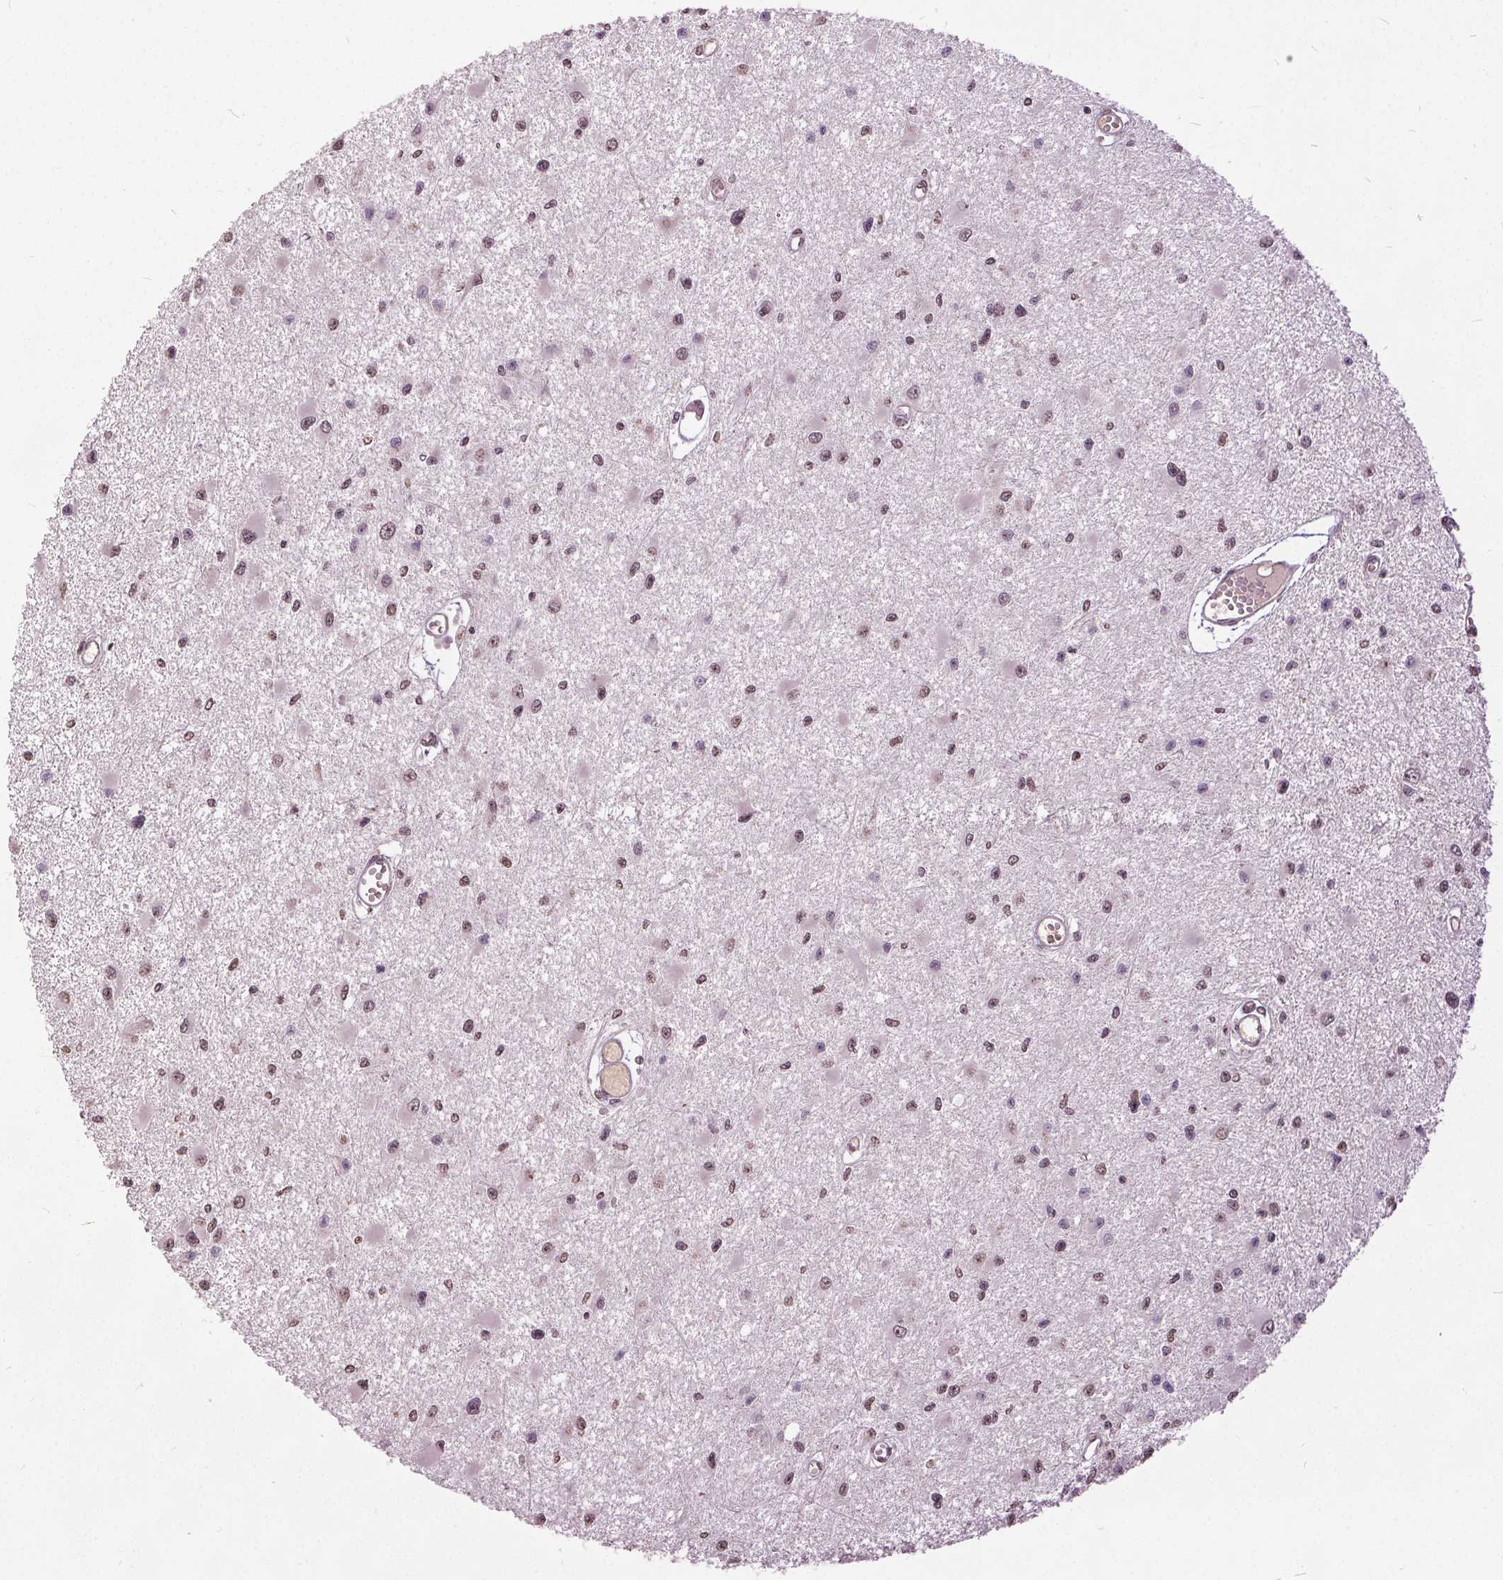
{"staining": {"intensity": "negative", "quantity": "none", "location": "none"}, "tissue": "glioma", "cell_type": "Tumor cells", "image_type": "cancer", "snomed": [{"axis": "morphology", "description": "Glioma, malignant, High grade"}, {"axis": "topography", "description": "Brain"}], "caption": "A micrograph of glioma stained for a protein displays no brown staining in tumor cells. (DAB immunohistochemistry with hematoxylin counter stain).", "gene": "CXCL16", "patient": {"sex": "male", "age": 54}}